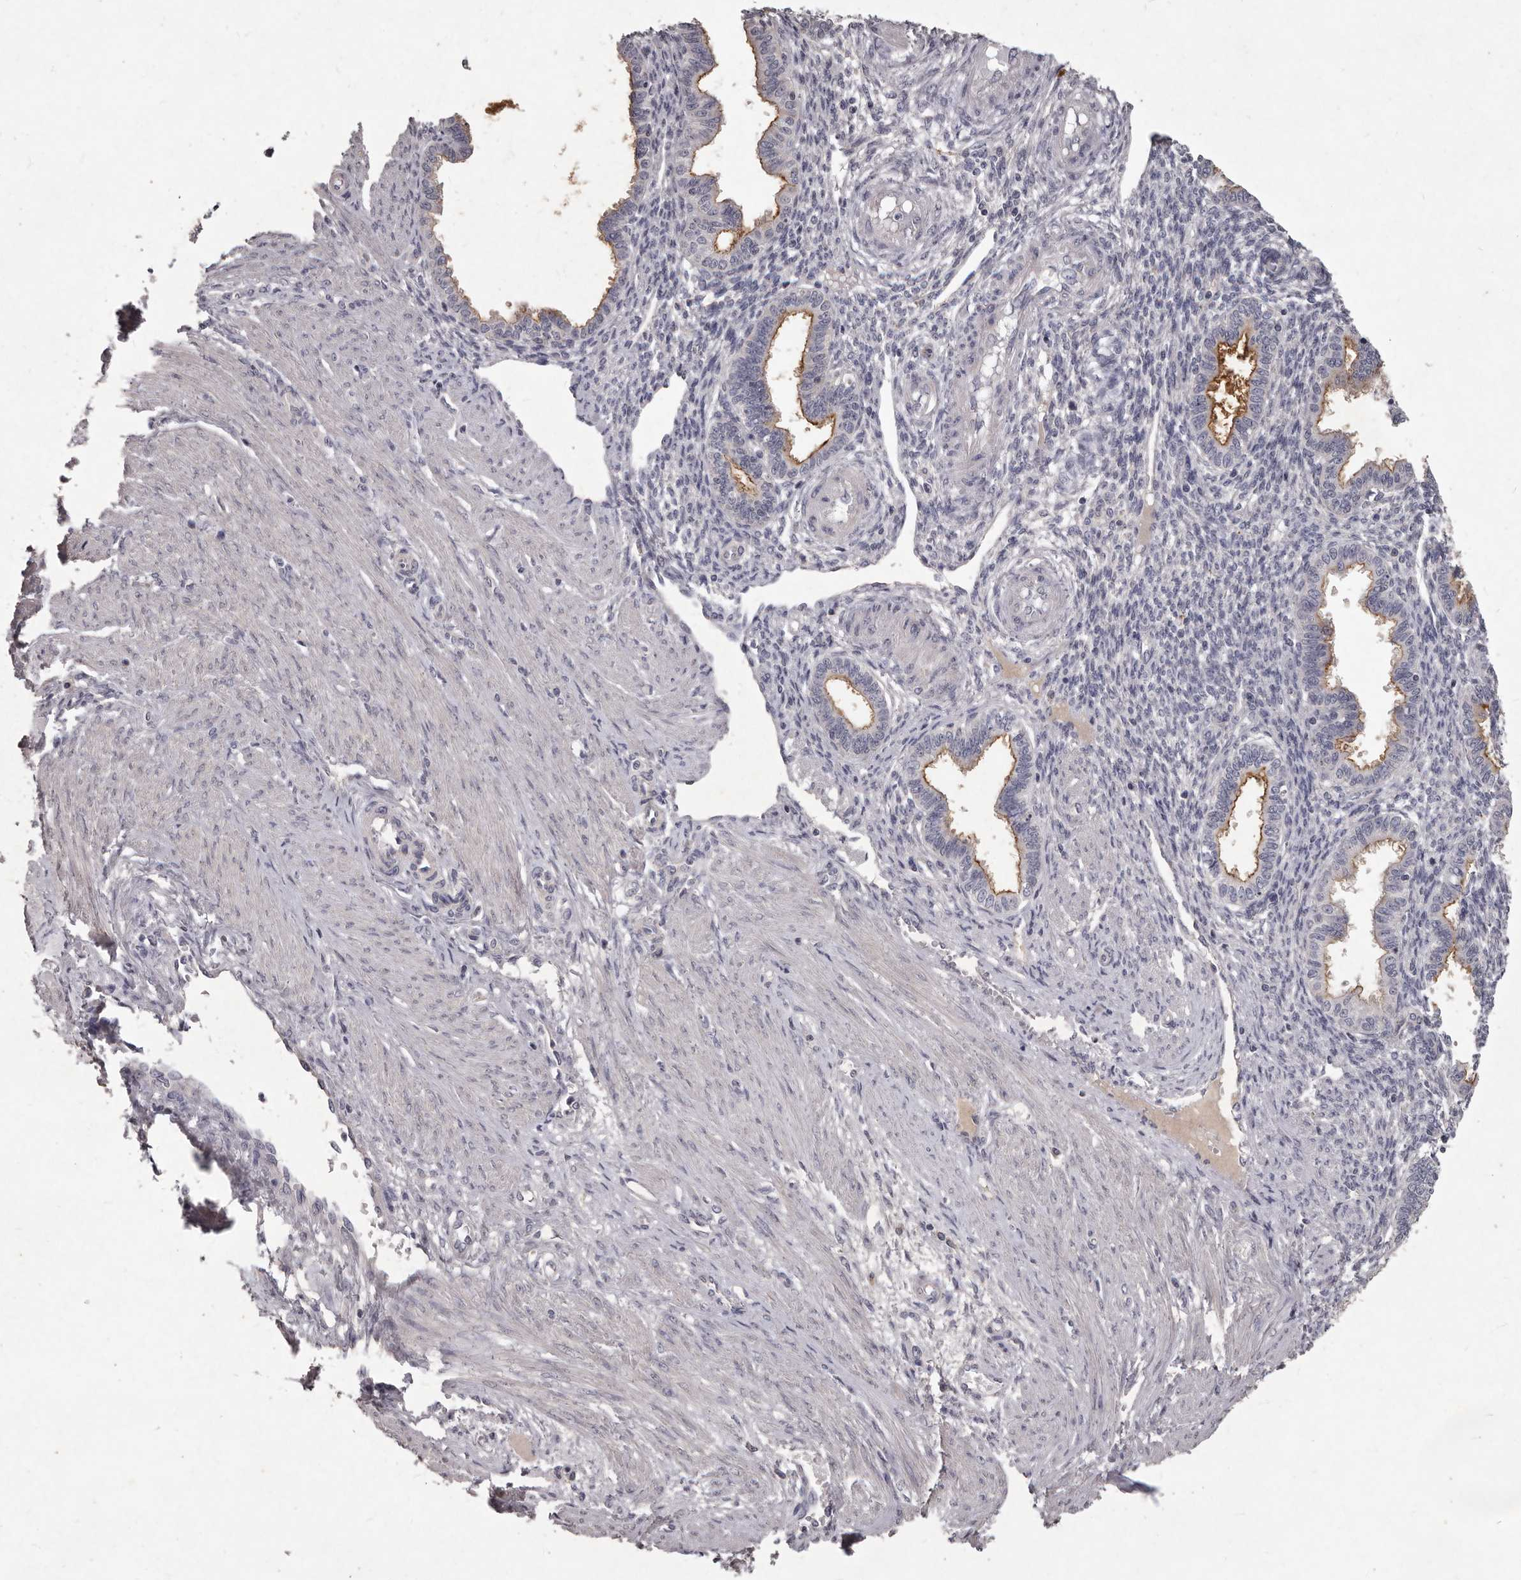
{"staining": {"intensity": "negative", "quantity": "none", "location": "none"}, "tissue": "endometrium", "cell_type": "Cells in endometrial stroma", "image_type": "normal", "snomed": [{"axis": "morphology", "description": "Normal tissue, NOS"}, {"axis": "topography", "description": "Endometrium"}], "caption": "High power microscopy image of an immunohistochemistry (IHC) image of benign endometrium, revealing no significant staining in cells in endometrial stroma. (DAB (3,3'-diaminobenzidine) IHC with hematoxylin counter stain).", "gene": "GPRC5C", "patient": {"sex": "female", "age": 33}}